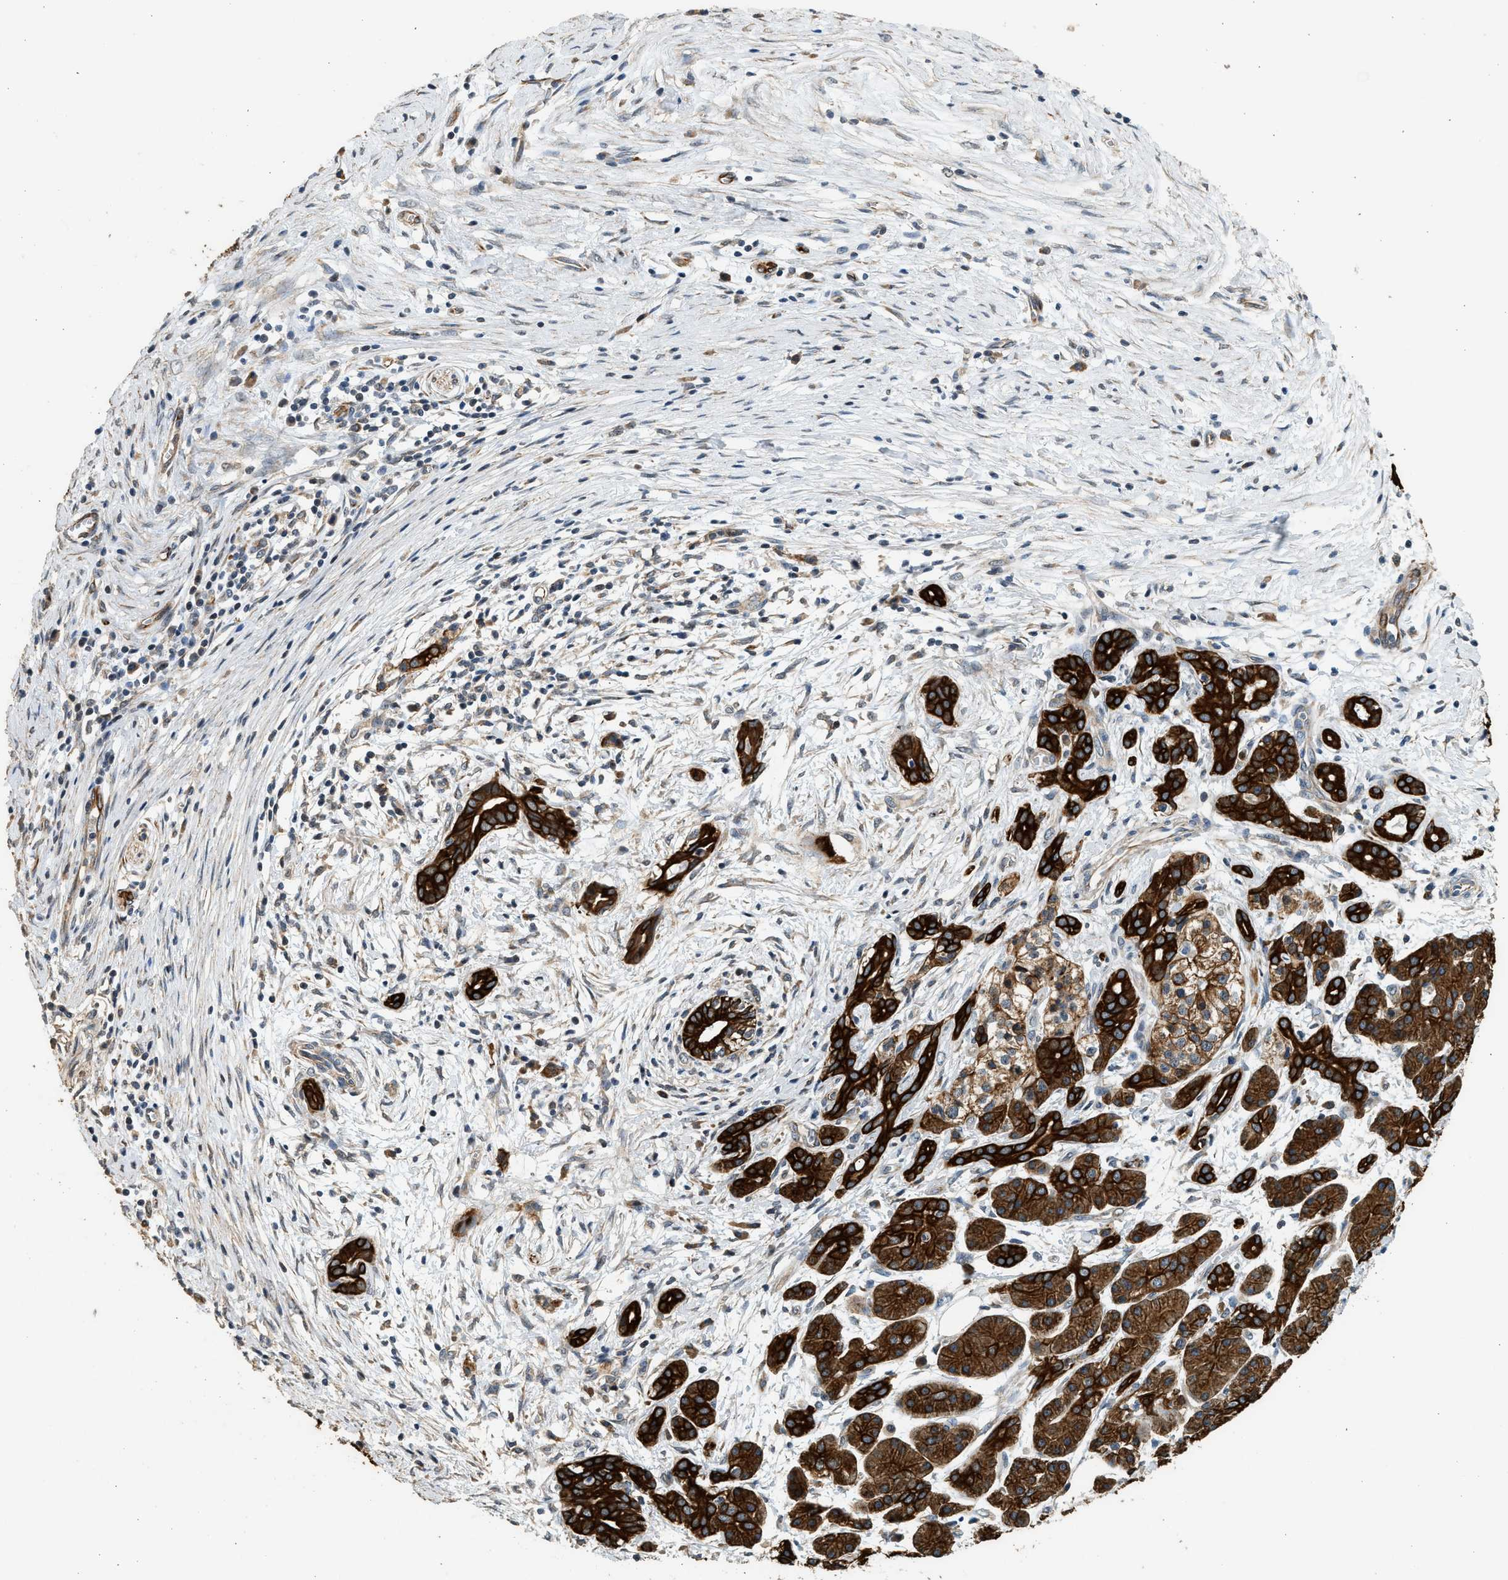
{"staining": {"intensity": "strong", "quantity": ">75%", "location": "cytoplasmic/membranous"}, "tissue": "pancreatic cancer", "cell_type": "Tumor cells", "image_type": "cancer", "snomed": [{"axis": "morphology", "description": "Adenocarcinoma, NOS"}, {"axis": "topography", "description": "Pancreas"}], "caption": "A brown stain shows strong cytoplasmic/membranous positivity of a protein in human pancreatic cancer (adenocarcinoma) tumor cells.", "gene": "PCLO", "patient": {"sex": "female", "age": 70}}